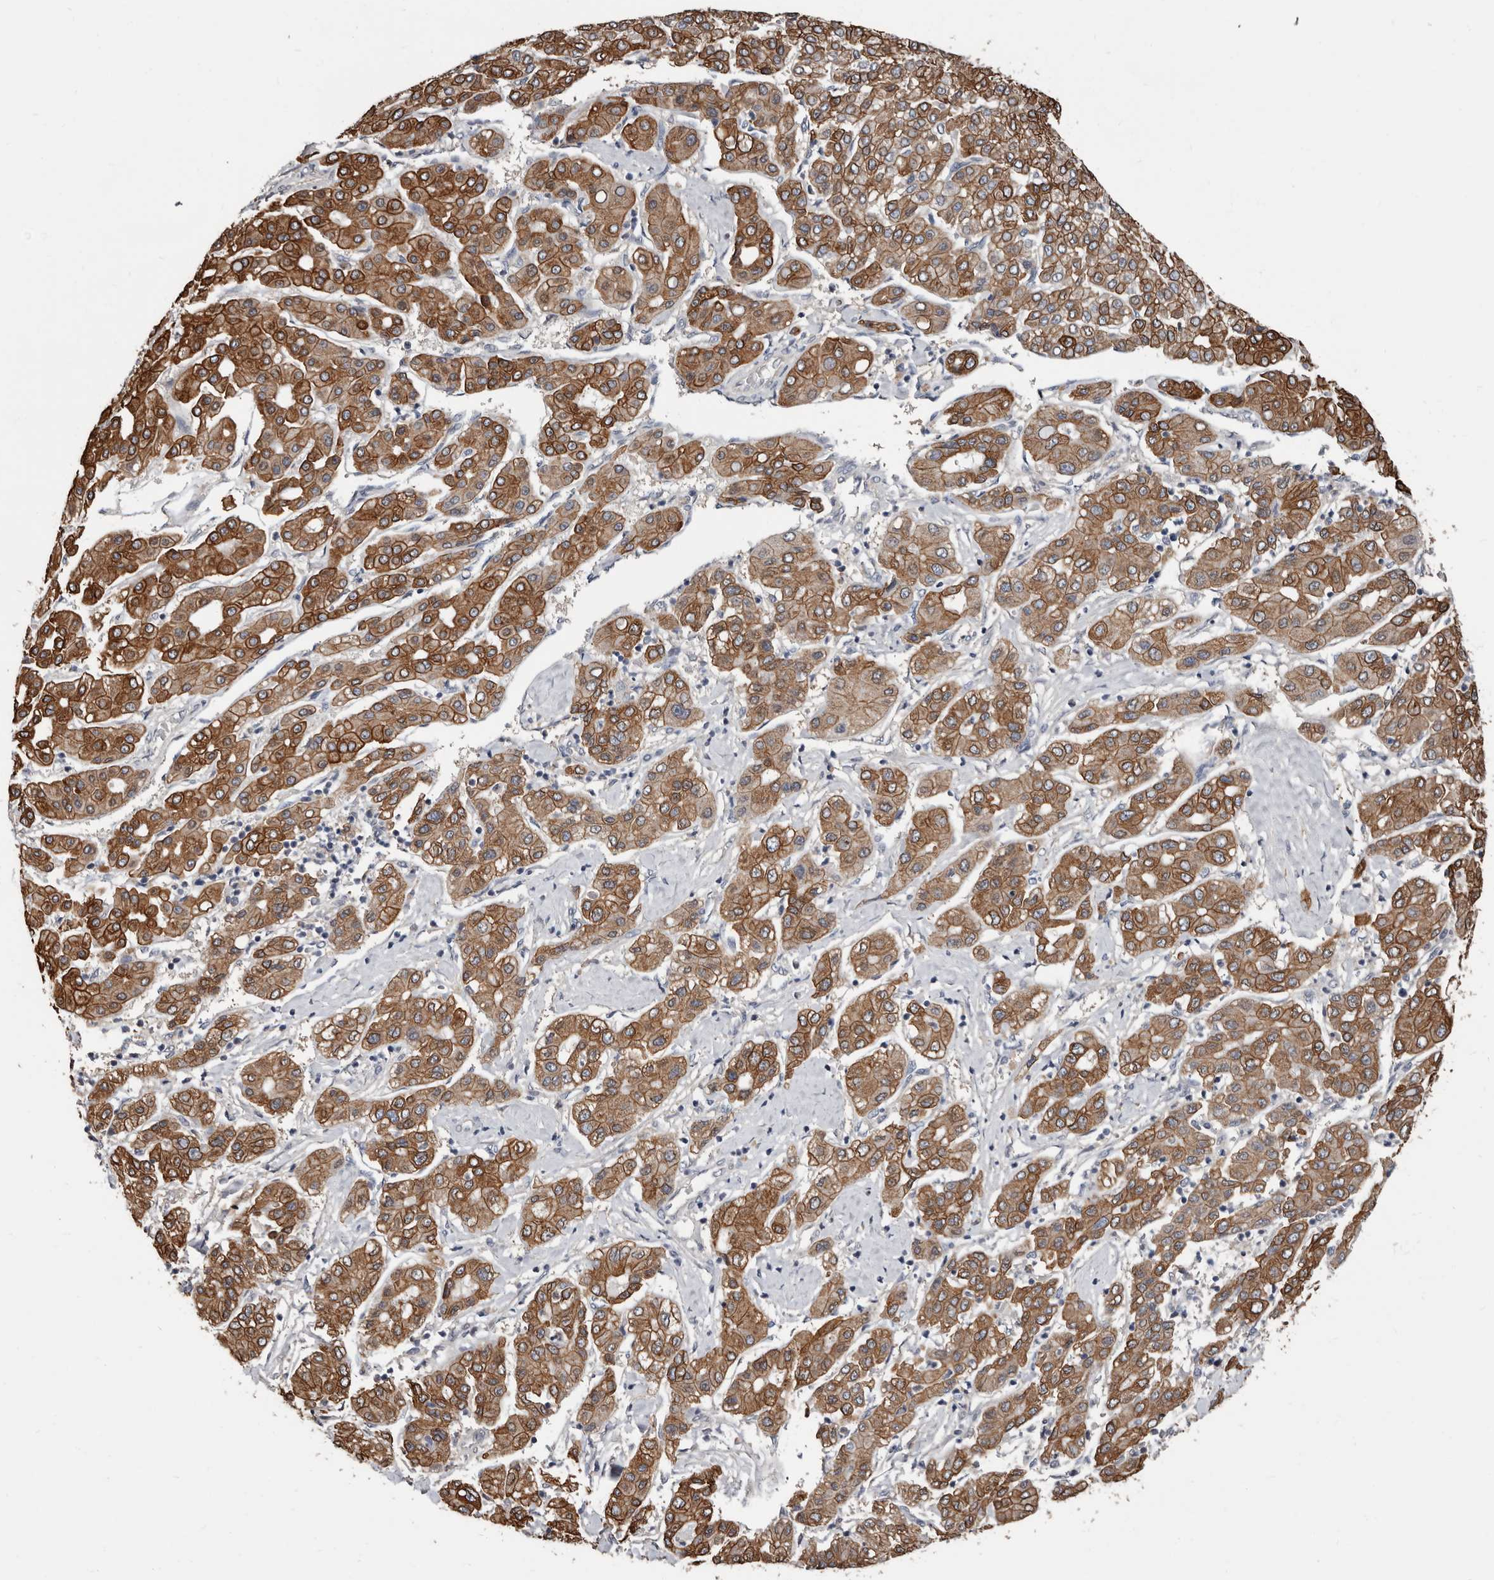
{"staining": {"intensity": "strong", "quantity": ">75%", "location": "cytoplasmic/membranous"}, "tissue": "liver cancer", "cell_type": "Tumor cells", "image_type": "cancer", "snomed": [{"axis": "morphology", "description": "Carcinoma, Hepatocellular, NOS"}, {"axis": "topography", "description": "Liver"}], "caption": "The histopathology image exhibits a brown stain indicating the presence of a protein in the cytoplasmic/membranous of tumor cells in liver cancer (hepatocellular carcinoma).", "gene": "MRPL18", "patient": {"sex": "male", "age": 65}}